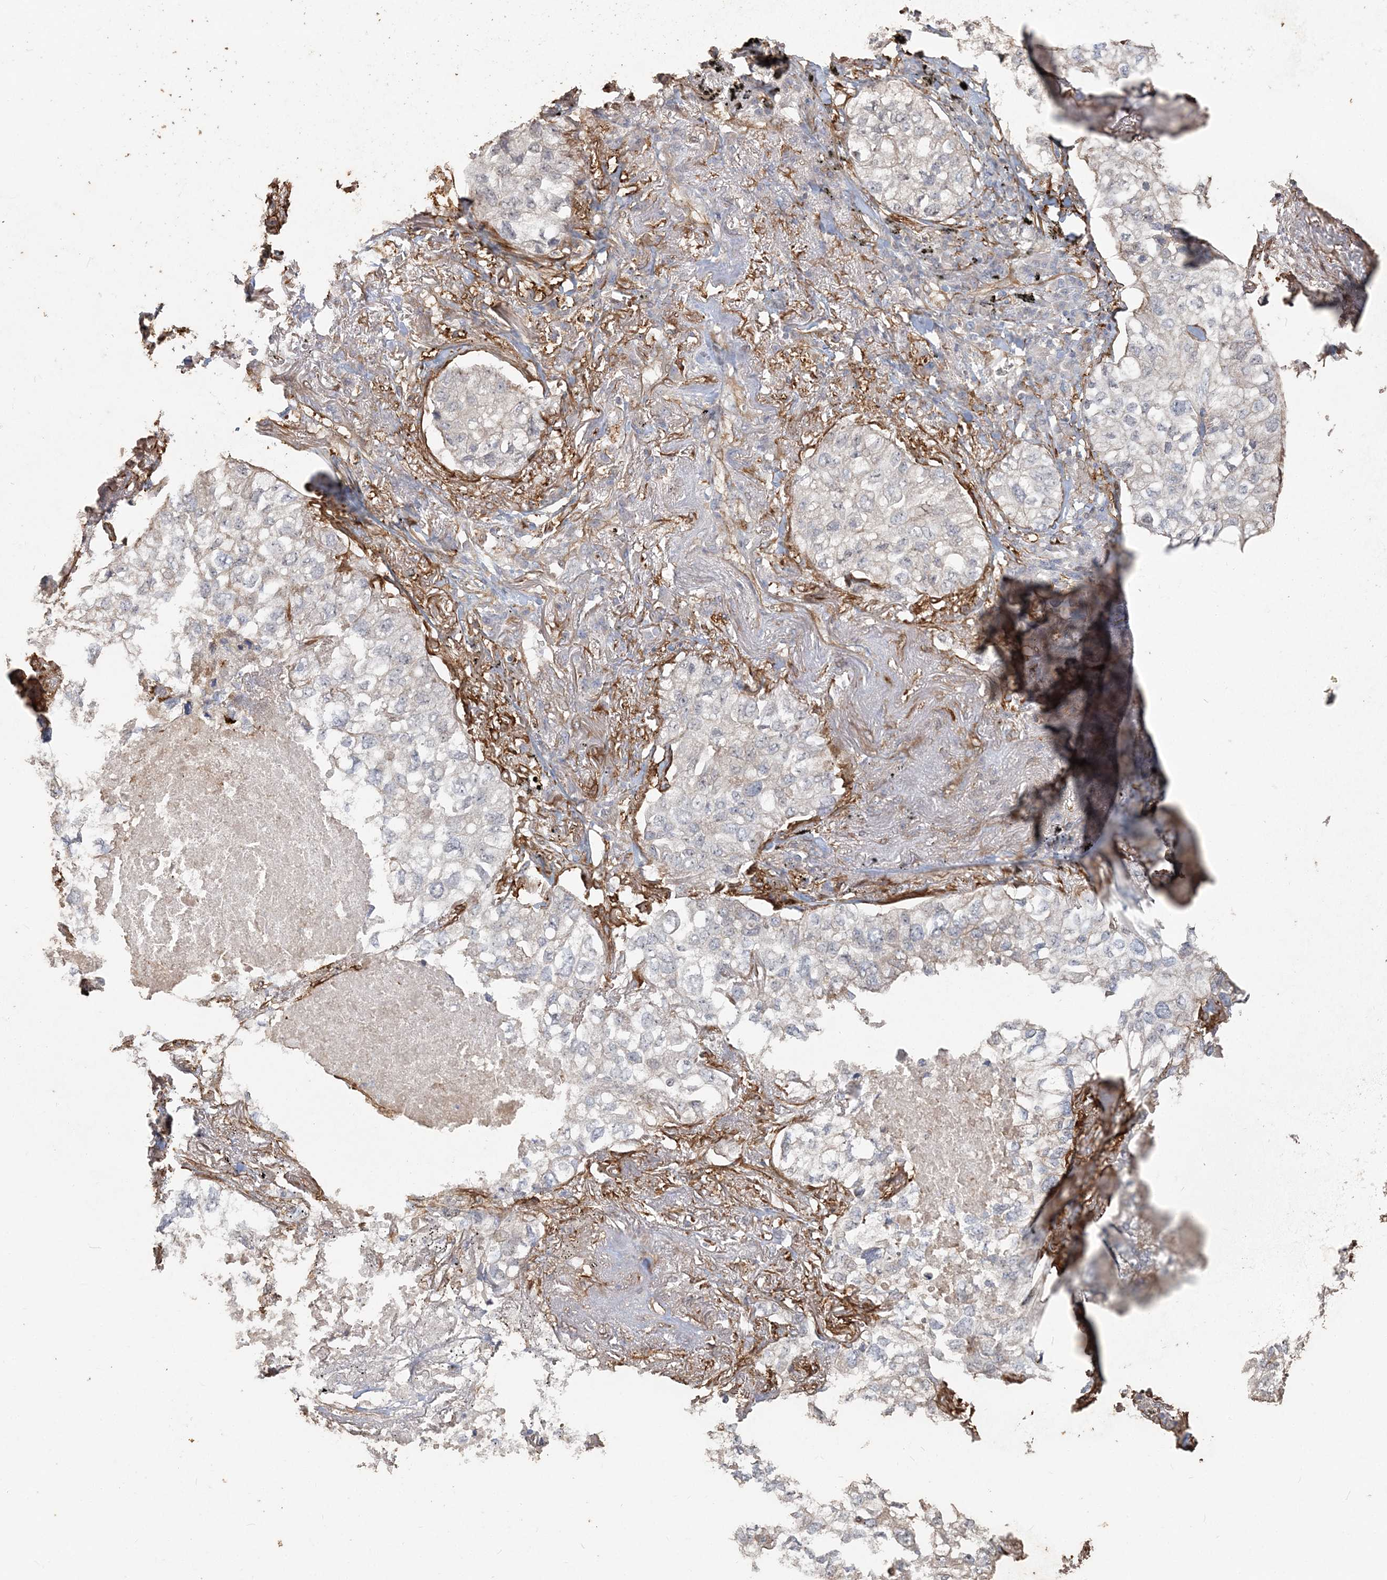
{"staining": {"intensity": "negative", "quantity": "none", "location": "none"}, "tissue": "lung cancer", "cell_type": "Tumor cells", "image_type": "cancer", "snomed": [{"axis": "morphology", "description": "Adenocarcinoma, NOS"}, {"axis": "topography", "description": "Lung"}], "caption": "Histopathology image shows no significant protein positivity in tumor cells of adenocarcinoma (lung). Nuclei are stained in blue.", "gene": "RNF145", "patient": {"sex": "male", "age": 65}}